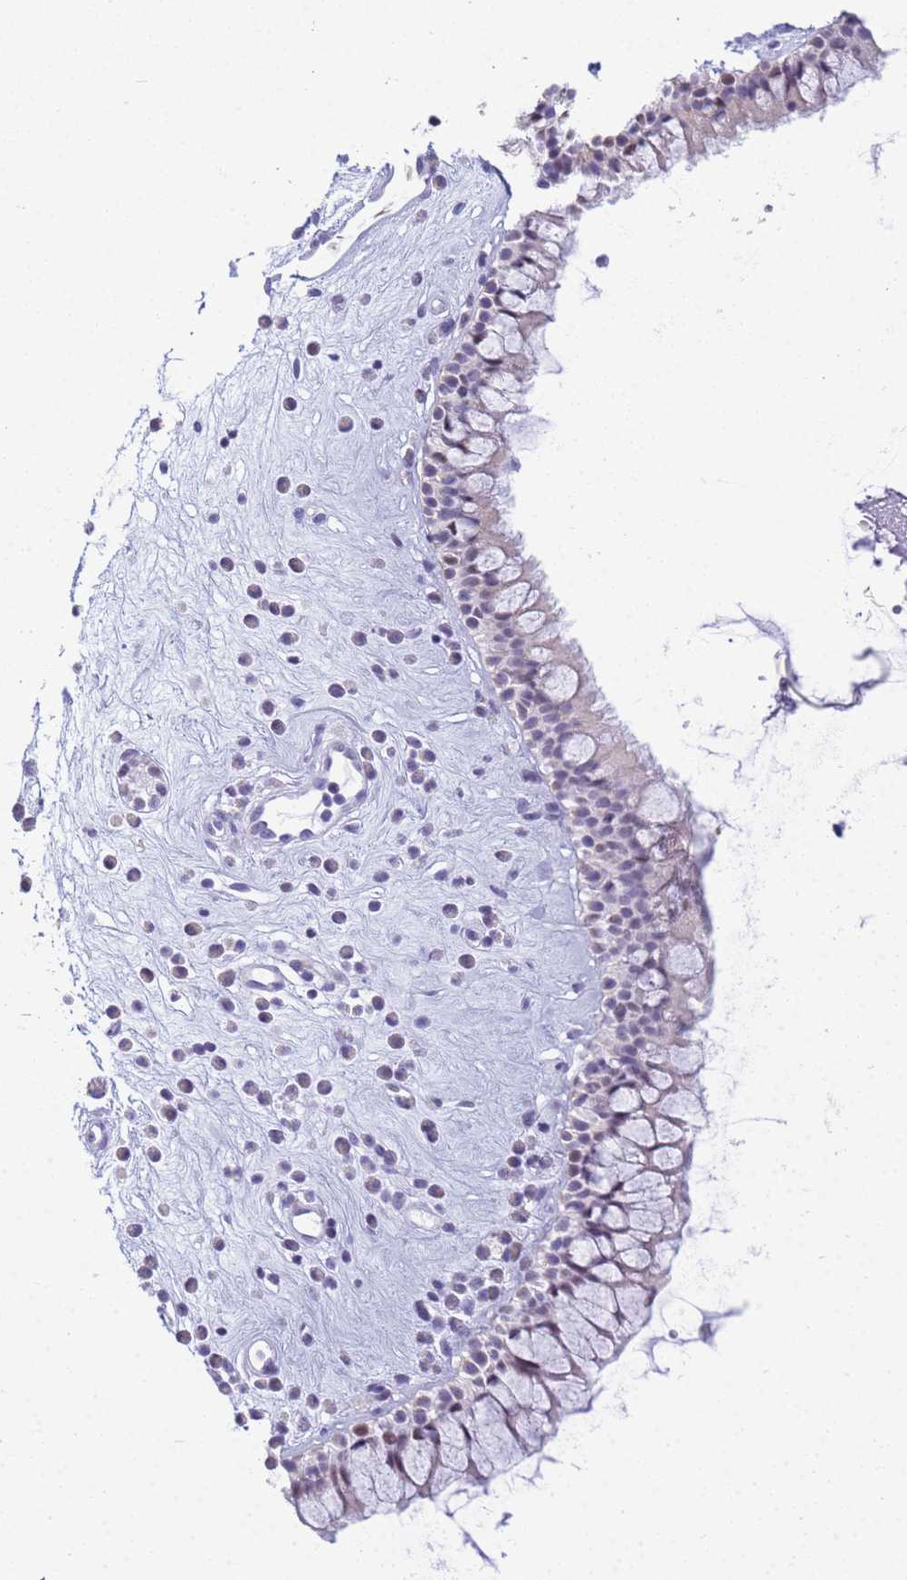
{"staining": {"intensity": "negative", "quantity": "none", "location": "none"}, "tissue": "nasopharynx", "cell_type": "Respiratory epithelial cells", "image_type": "normal", "snomed": [{"axis": "morphology", "description": "Normal tissue, NOS"}, {"axis": "morphology", "description": "Inflammation, NOS"}, {"axis": "topography", "description": "Nasopharynx"}], "caption": "Protein analysis of unremarkable nasopharynx displays no significant positivity in respiratory epithelial cells.", "gene": "SNX20", "patient": {"sex": "male", "age": 29}}